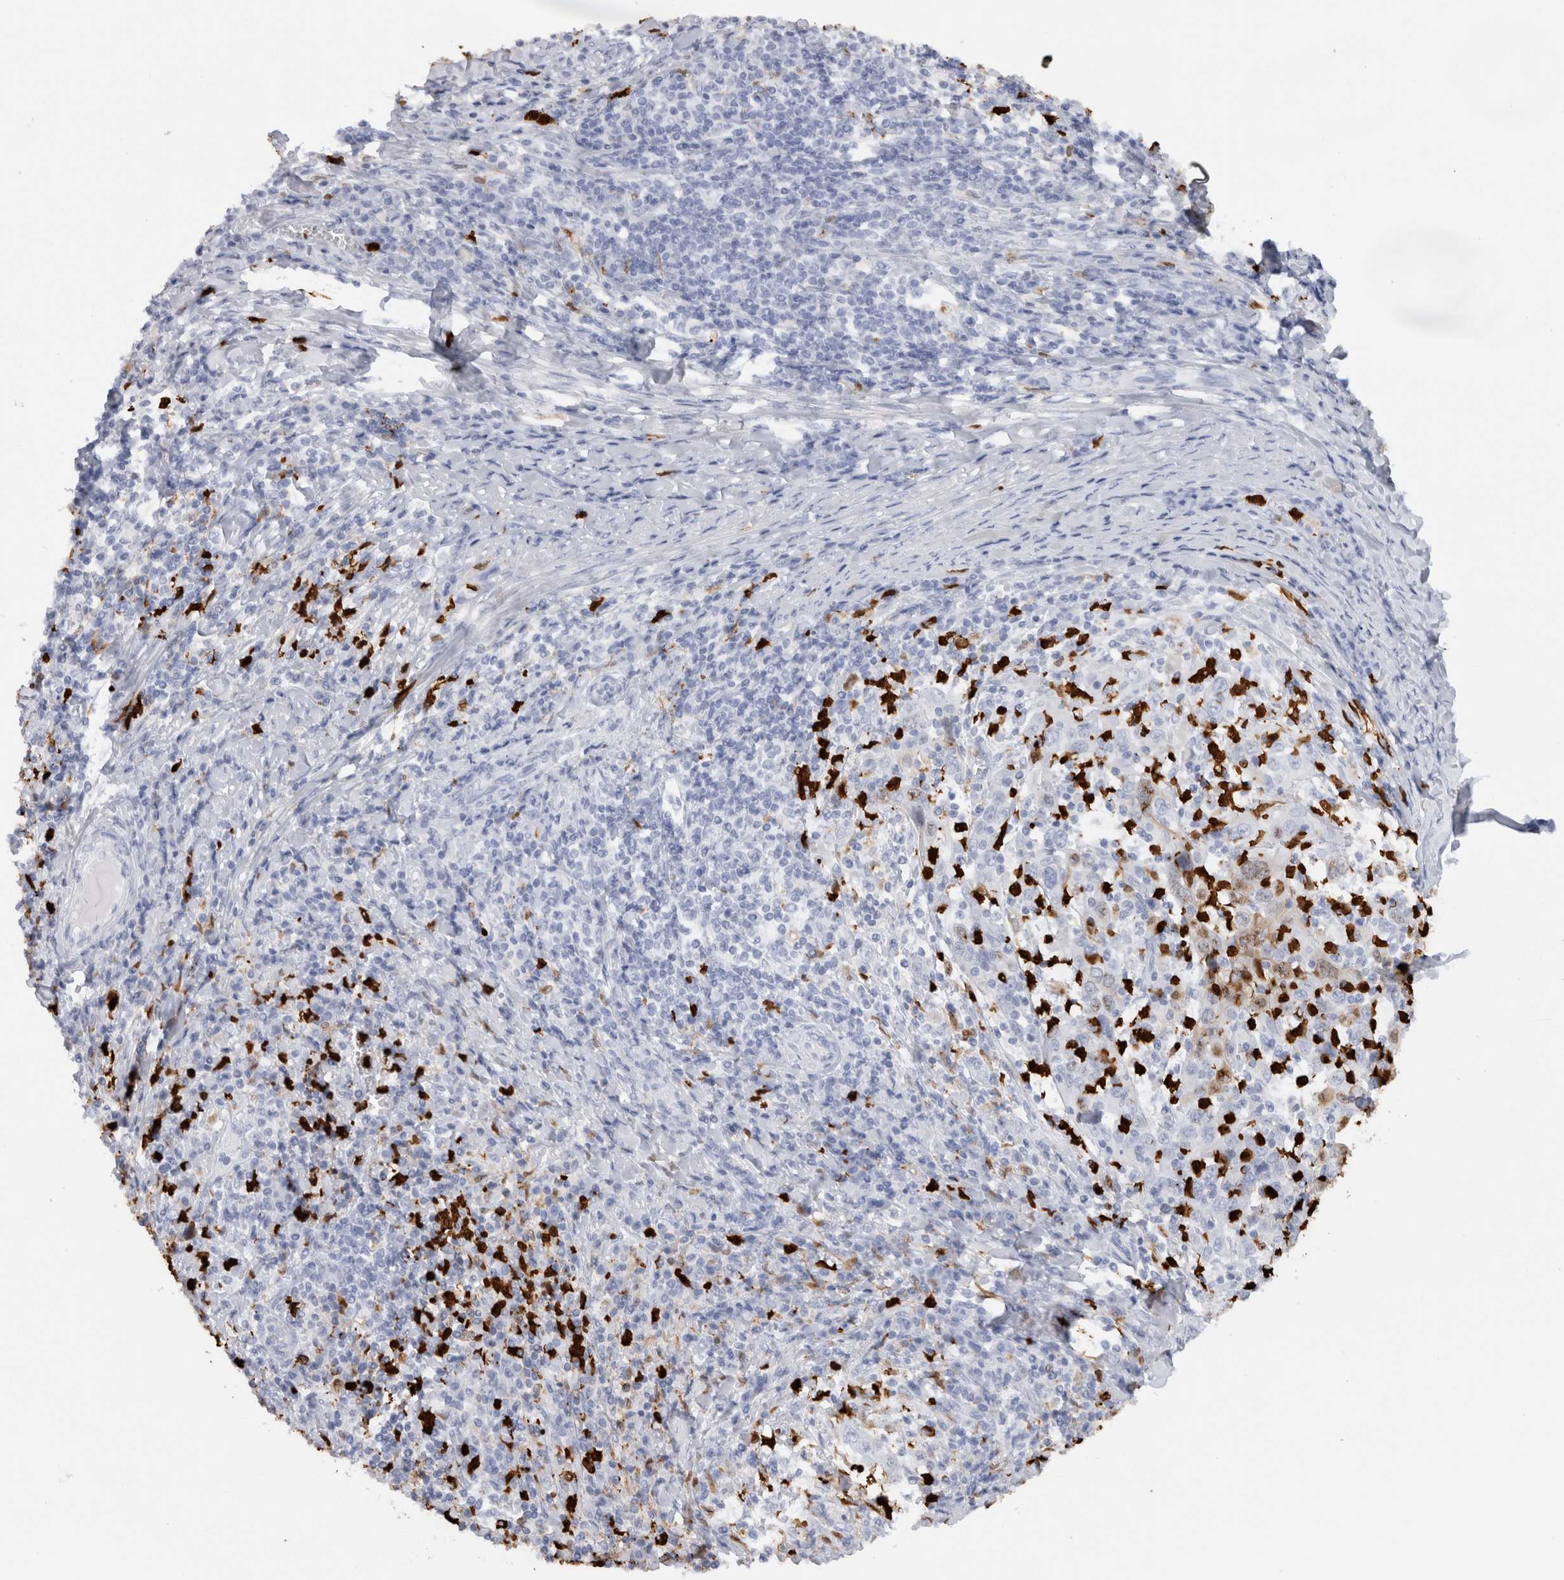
{"staining": {"intensity": "negative", "quantity": "none", "location": "none"}, "tissue": "cervical cancer", "cell_type": "Tumor cells", "image_type": "cancer", "snomed": [{"axis": "morphology", "description": "Squamous cell carcinoma, NOS"}, {"axis": "topography", "description": "Cervix"}], "caption": "DAB immunohistochemical staining of cervical squamous cell carcinoma reveals no significant positivity in tumor cells. (DAB immunohistochemistry with hematoxylin counter stain).", "gene": "S100A8", "patient": {"sex": "female", "age": 46}}